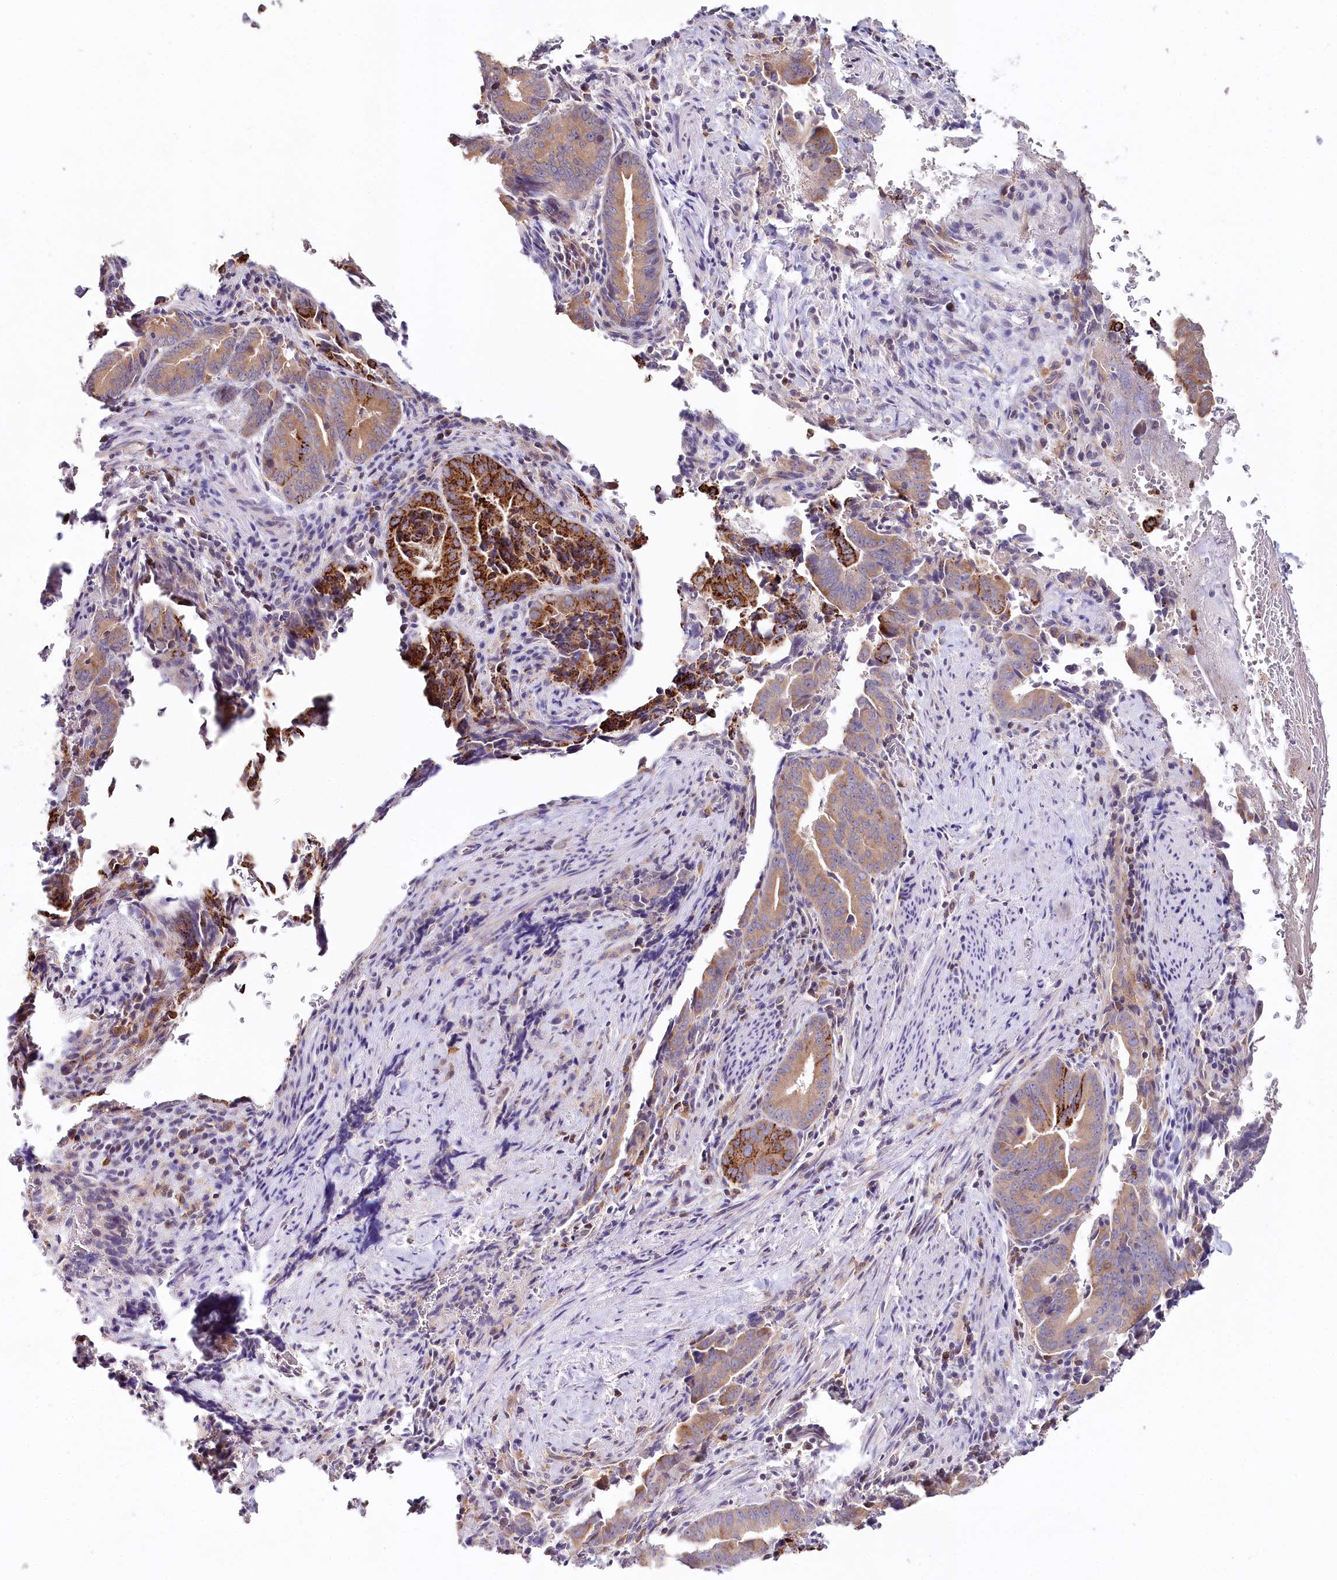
{"staining": {"intensity": "strong", "quantity": "25%-75%", "location": "cytoplasmic/membranous"}, "tissue": "pancreatic cancer", "cell_type": "Tumor cells", "image_type": "cancer", "snomed": [{"axis": "morphology", "description": "Adenocarcinoma, NOS"}, {"axis": "topography", "description": "Pancreas"}], "caption": "Adenocarcinoma (pancreatic) tissue demonstrates strong cytoplasmic/membranous expression in approximately 25%-75% of tumor cells, visualized by immunohistochemistry.", "gene": "DAPK1", "patient": {"sex": "female", "age": 63}}